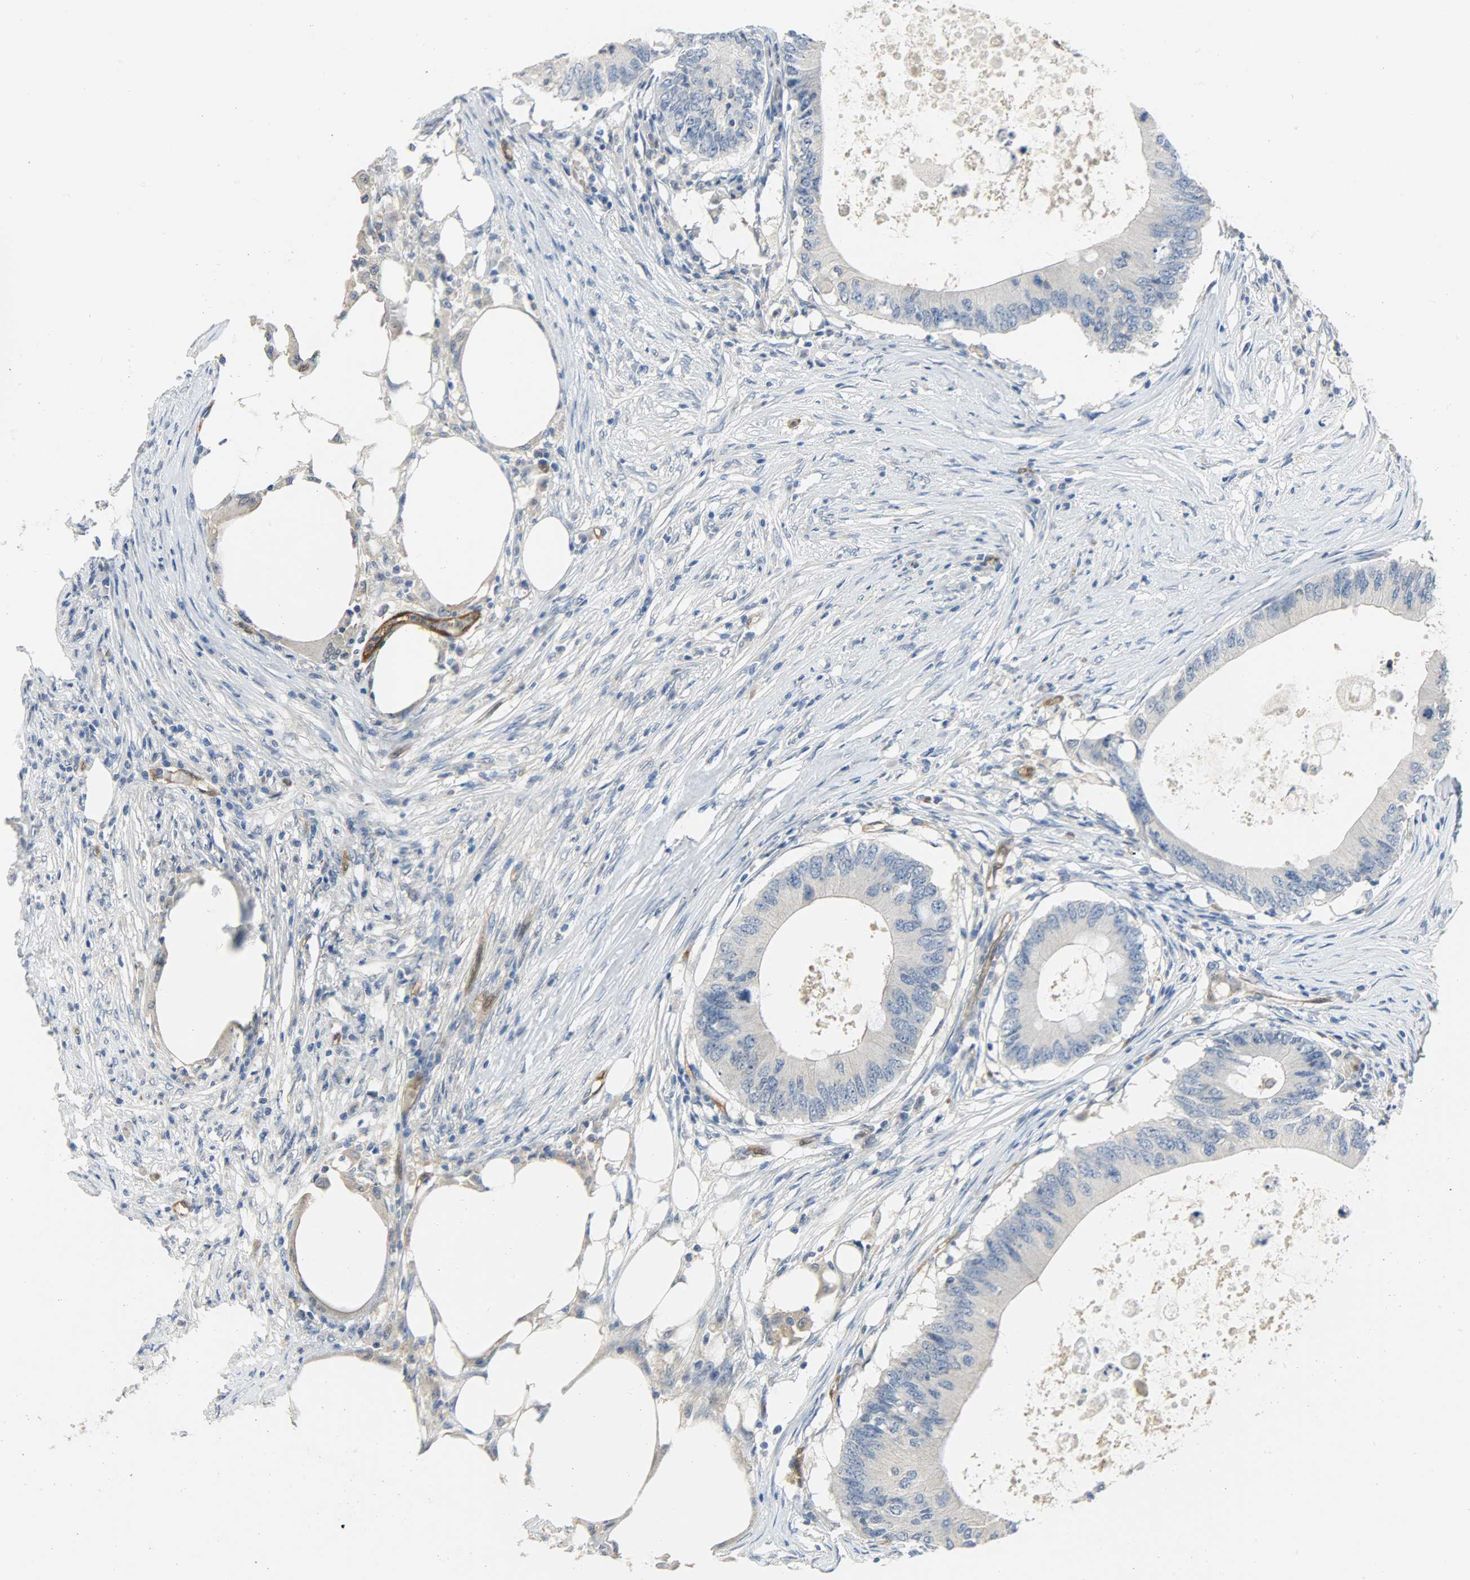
{"staining": {"intensity": "negative", "quantity": "none", "location": "none"}, "tissue": "colorectal cancer", "cell_type": "Tumor cells", "image_type": "cancer", "snomed": [{"axis": "morphology", "description": "Adenocarcinoma, NOS"}, {"axis": "topography", "description": "Colon"}], "caption": "A high-resolution photomicrograph shows immunohistochemistry (IHC) staining of colorectal adenocarcinoma, which reveals no significant staining in tumor cells.", "gene": "FKBP1A", "patient": {"sex": "male", "age": 71}}